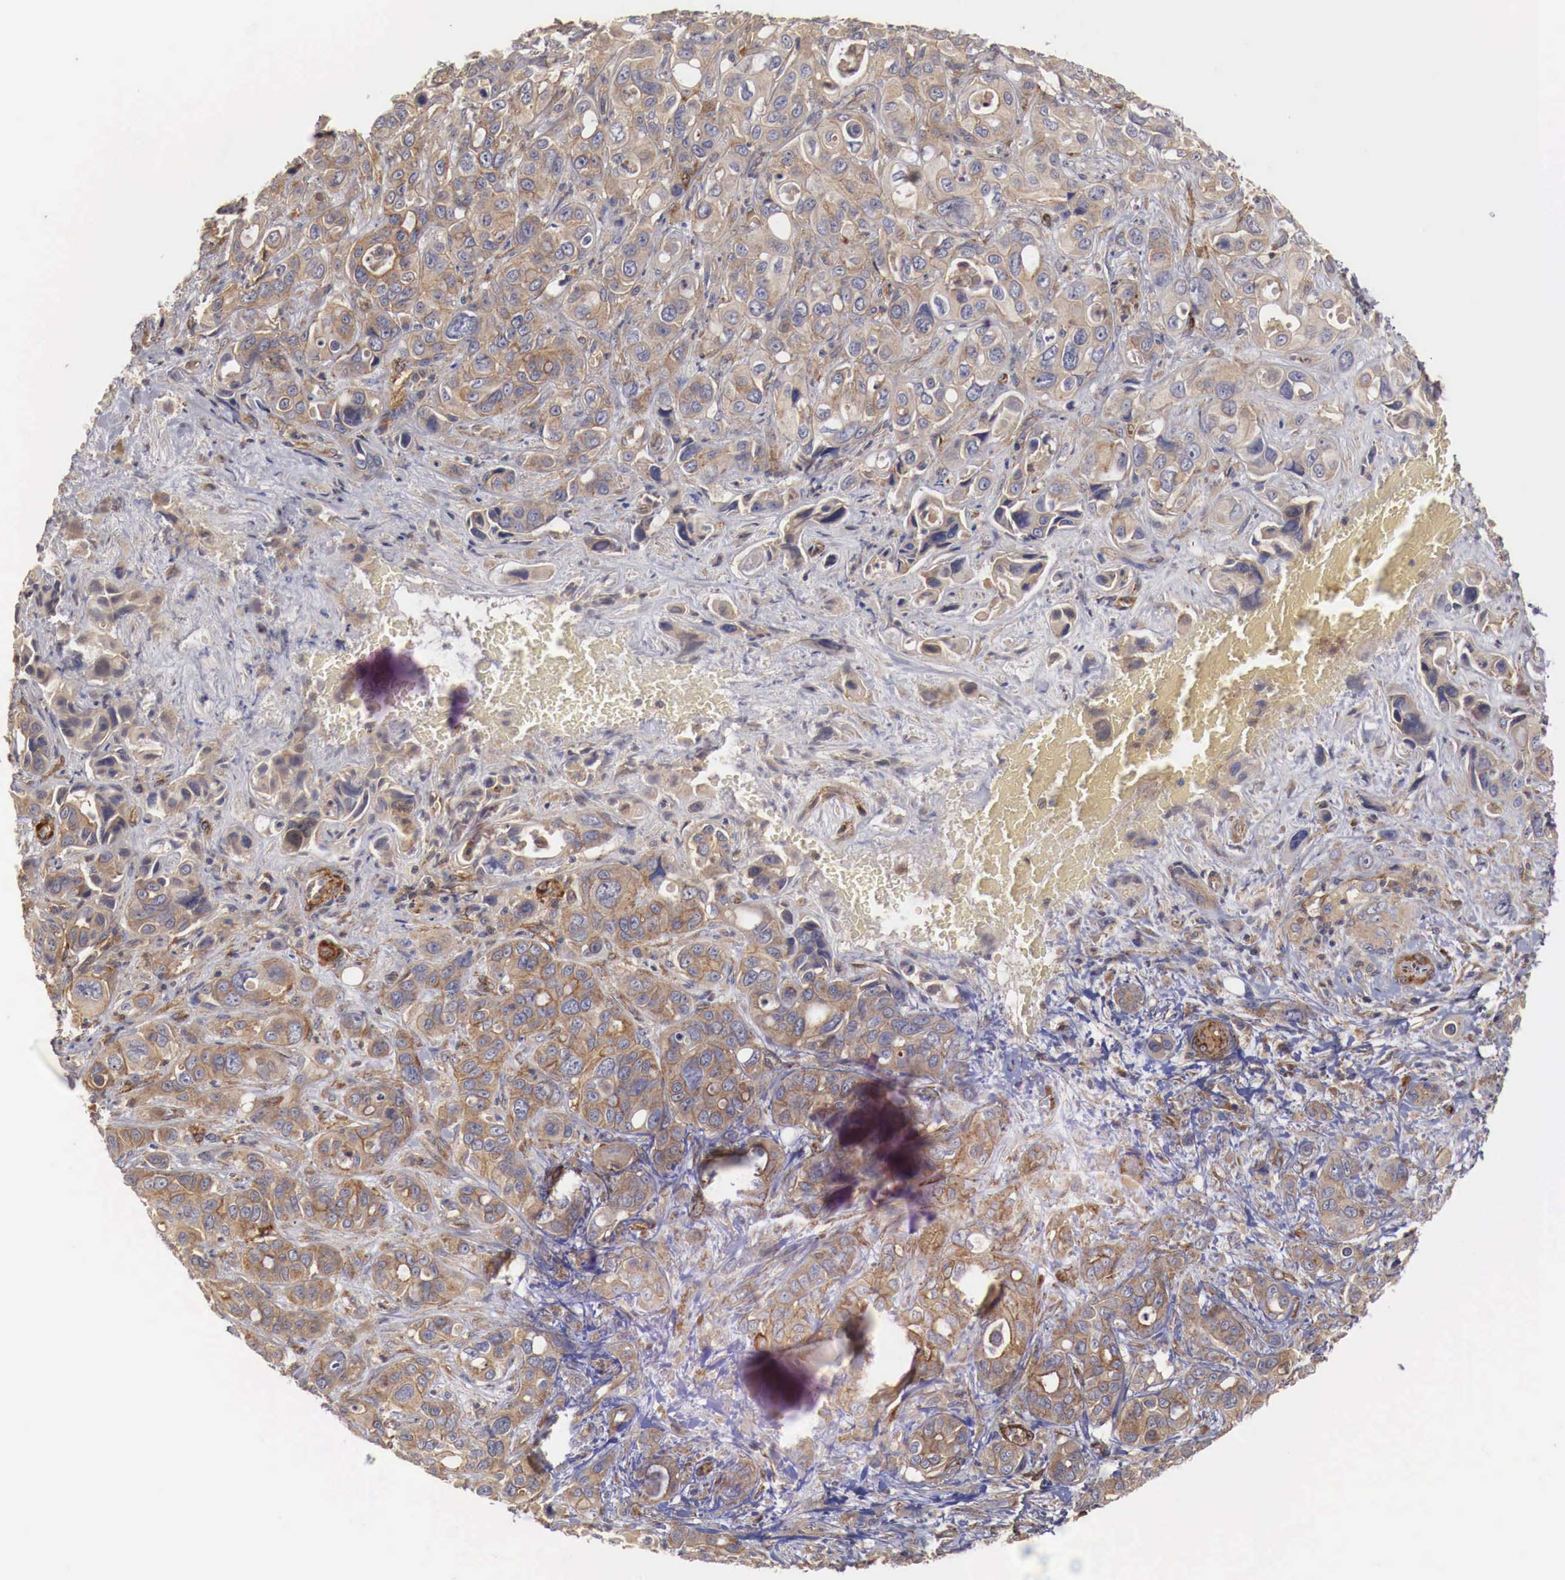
{"staining": {"intensity": "moderate", "quantity": ">75%", "location": "cytoplasmic/membranous"}, "tissue": "liver cancer", "cell_type": "Tumor cells", "image_type": "cancer", "snomed": [{"axis": "morphology", "description": "Cholangiocarcinoma"}, {"axis": "topography", "description": "Liver"}], "caption": "Brown immunohistochemical staining in liver cholangiocarcinoma shows moderate cytoplasmic/membranous positivity in approximately >75% of tumor cells.", "gene": "ARMCX4", "patient": {"sex": "female", "age": 79}}